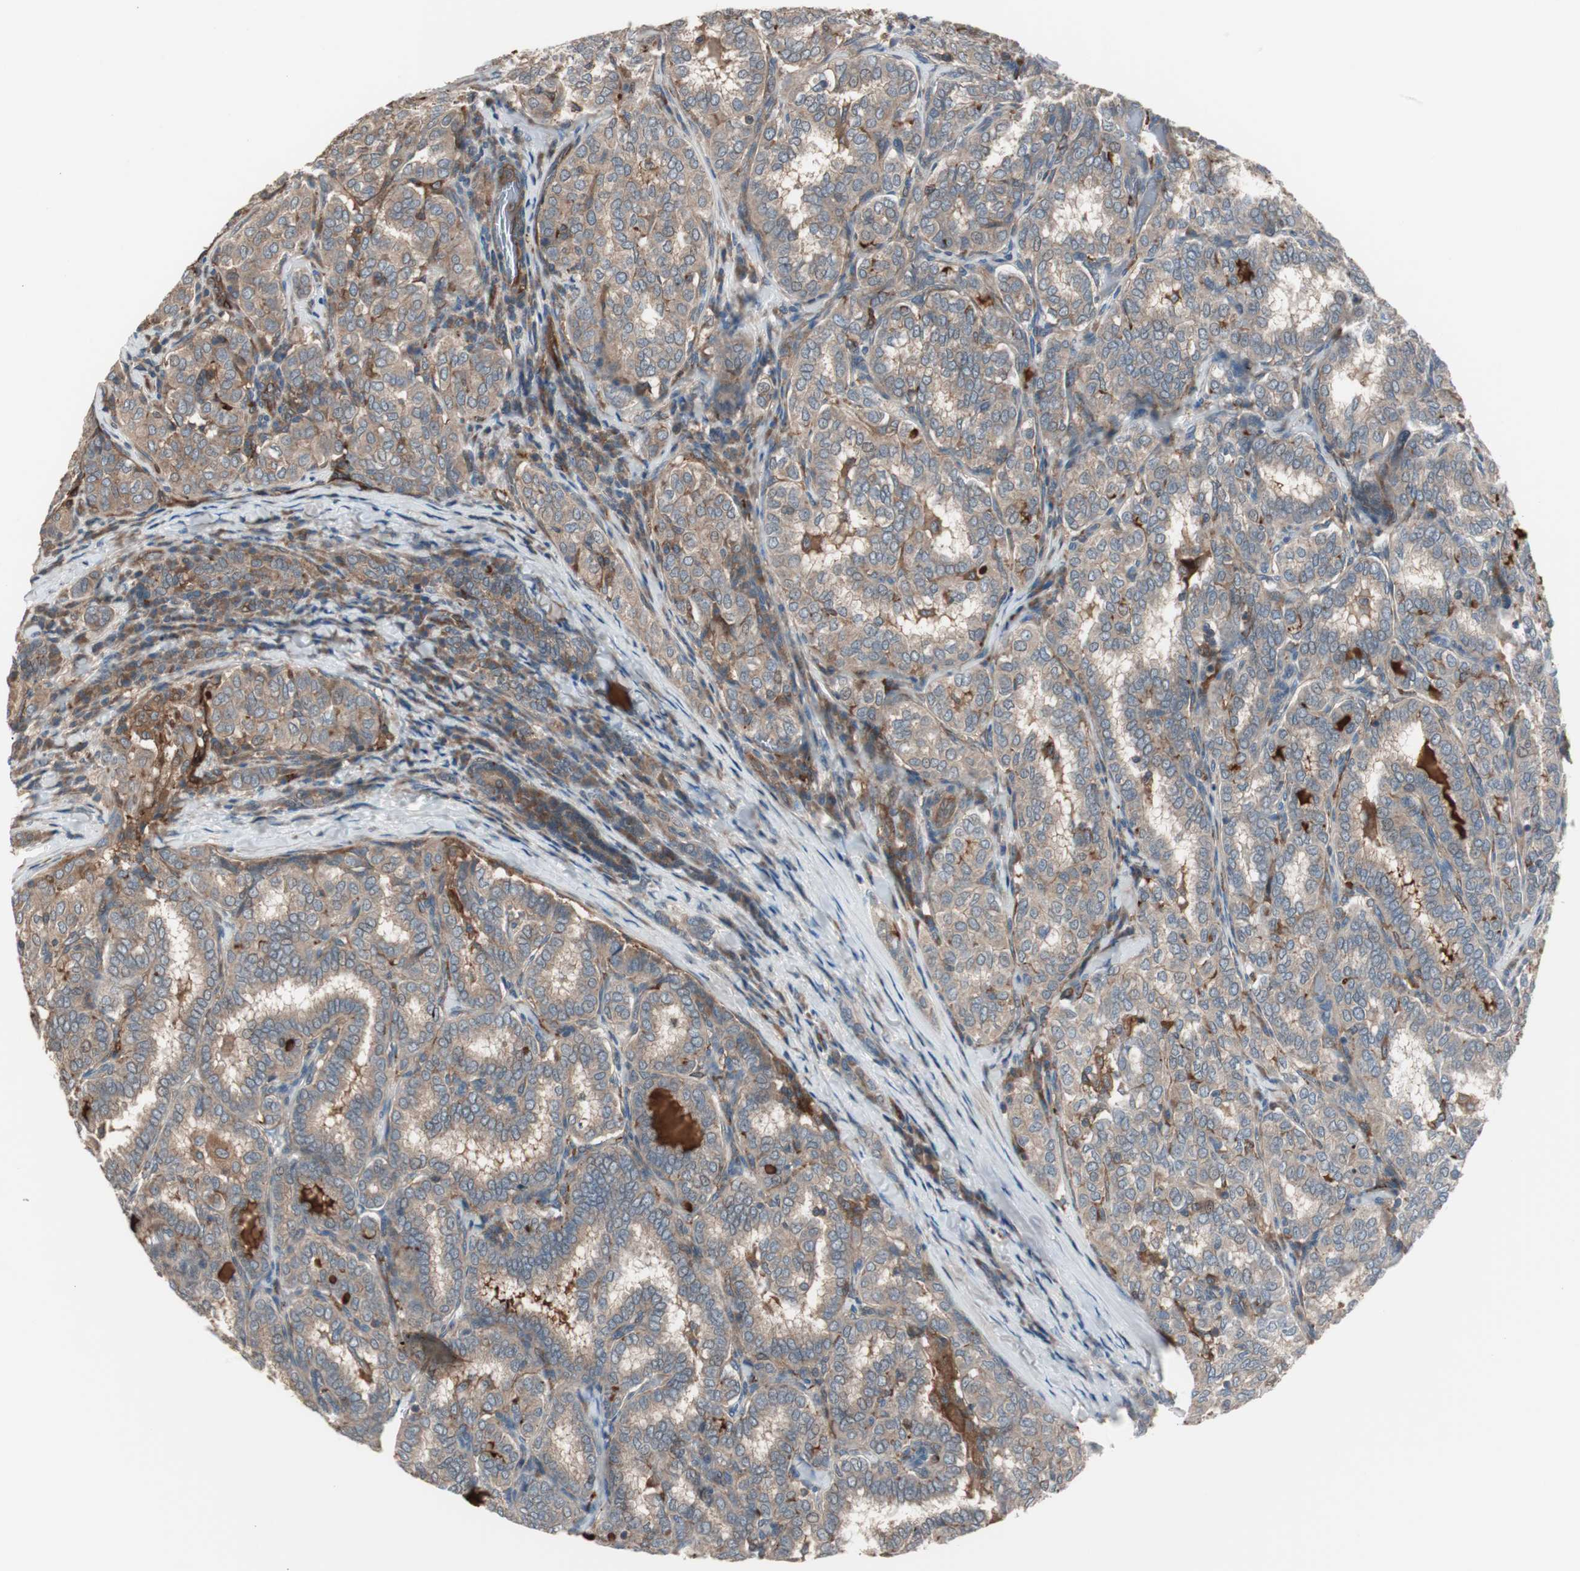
{"staining": {"intensity": "moderate", "quantity": ">75%", "location": "cytoplasmic/membranous"}, "tissue": "thyroid cancer", "cell_type": "Tumor cells", "image_type": "cancer", "snomed": [{"axis": "morphology", "description": "Papillary adenocarcinoma, NOS"}, {"axis": "topography", "description": "Thyroid gland"}], "caption": "Brown immunohistochemical staining in human thyroid cancer (papillary adenocarcinoma) shows moderate cytoplasmic/membranous staining in about >75% of tumor cells. The staining was performed using DAB (3,3'-diaminobenzidine), with brown indicating positive protein expression. Nuclei are stained blue with hematoxylin.", "gene": "STAB1", "patient": {"sex": "female", "age": 30}}